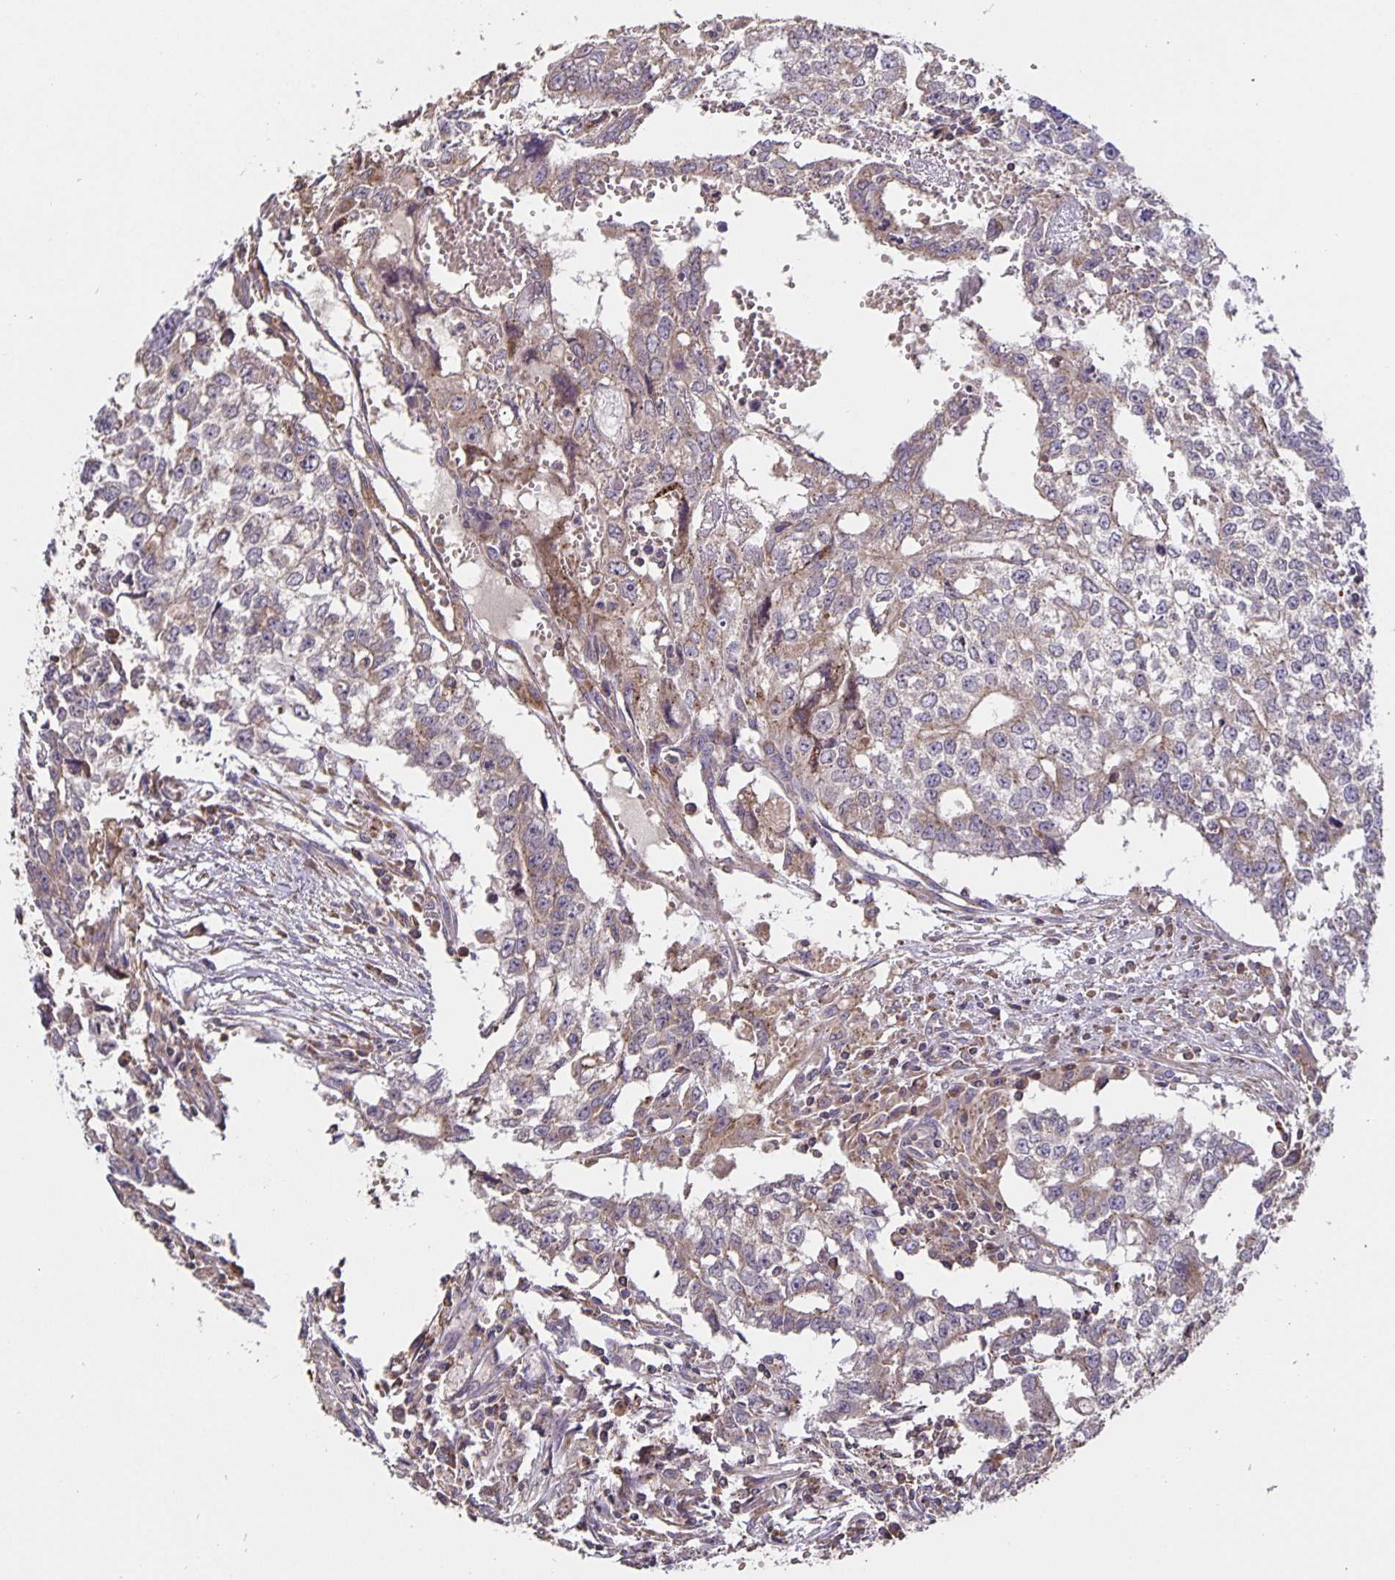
{"staining": {"intensity": "weak", "quantity": "<25%", "location": "cytoplasmic/membranous"}, "tissue": "testis cancer", "cell_type": "Tumor cells", "image_type": "cancer", "snomed": [{"axis": "morphology", "description": "Carcinoma, Embryonal, NOS"}, {"axis": "morphology", "description": "Teratoma, malignant, NOS"}, {"axis": "topography", "description": "Testis"}], "caption": "An immunohistochemistry histopathology image of testis cancer (teratoma (malignant)) is shown. There is no staining in tumor cells of testis cancer (teratoma (malignant)).", "gene": "TMEM71", "patient": {"sex": "male", "age": 24}}